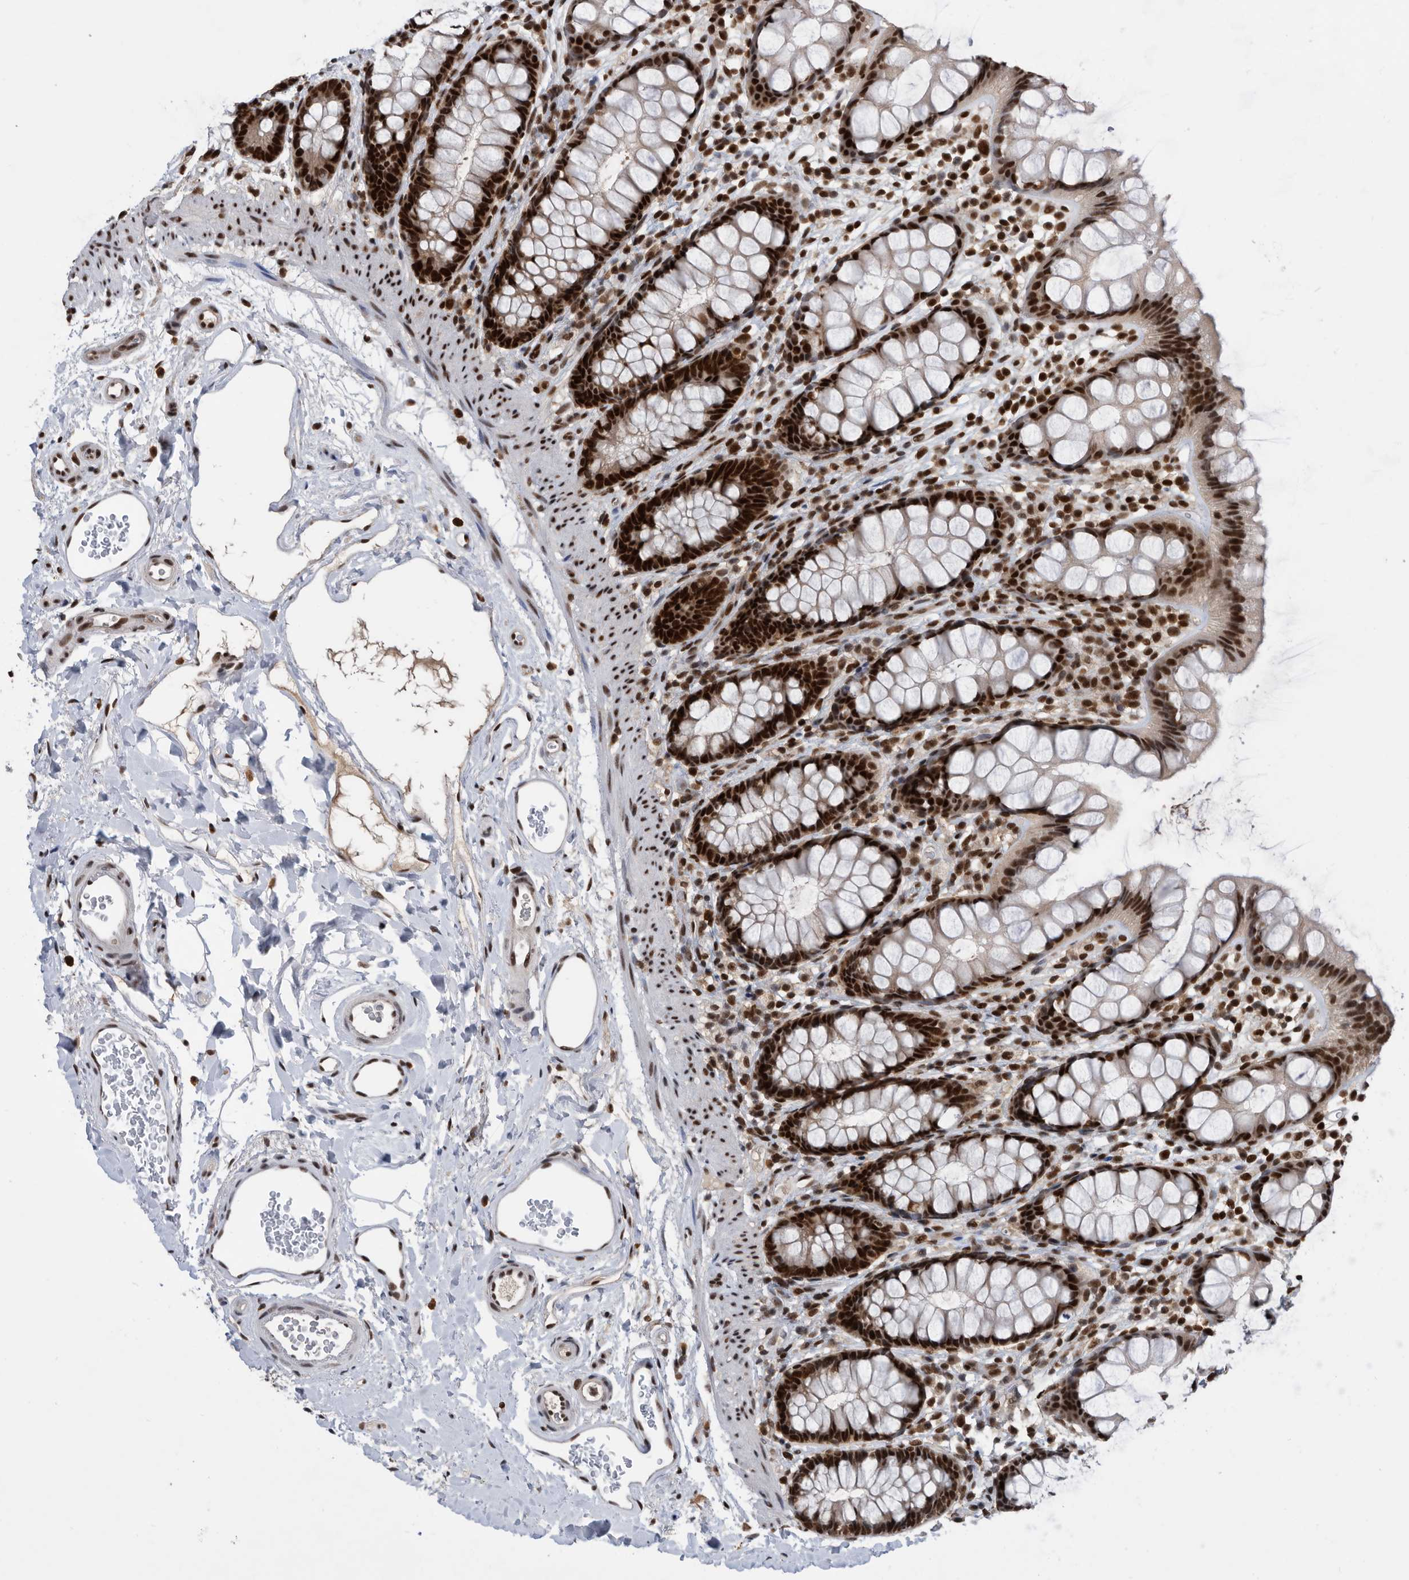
{"staining": {"intensity": "strong", "quantity": ">75%", "location": "nuclear"}, "tissue": "rectum", "cell_type": "Glandular cells", "image_type": "normal", "snomed": [{"axis": "morphology", "description": "Normal tissue, NOS"}, {"axis": "topography", "description": "Rectum"}], "caption": "A high-resolution histopathology image shows immunohistochemistry (IHC) staining of normal rectum, which shows strong nuclear staining in about >75% of glandular cells.", "gene": "ZNF260", "patient": {"sex": "female", "age": 65}}